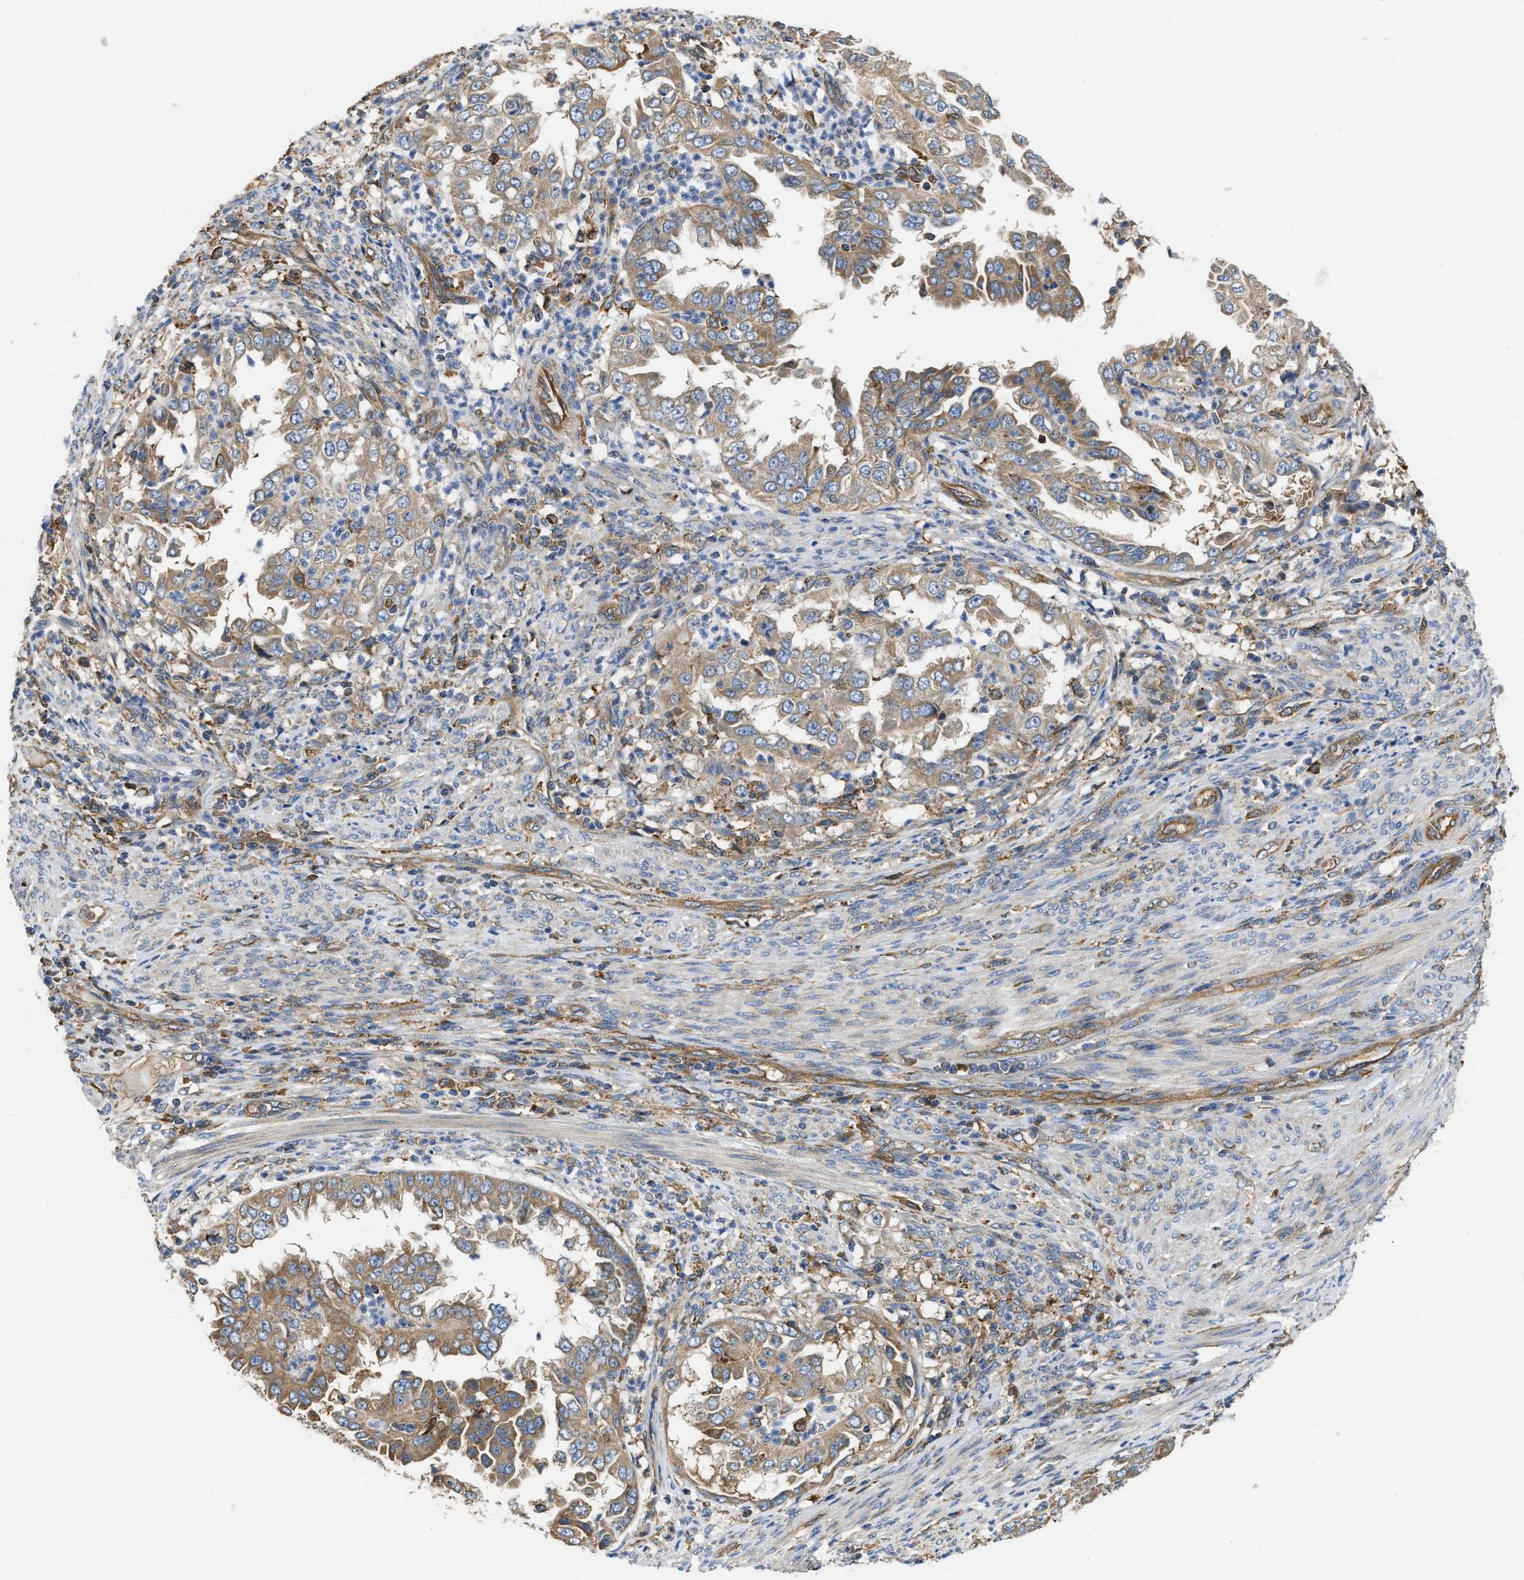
{"staining": {"intensity": "weak", "quantity": ">75%", "location": "cytoplasmic/membranous"}, "tissue": "endometrial cancer", "cell_type": "Tumor cells", "image_type": "cancer", "snomed": [{"axis": "morphology", "description": "Adenocarcinoma, NOS"}, {"axis": "topography", "description": "Endometrium"}], "caption": "Protein staining reveals weak cytoplasmic/membranous expression in approximately >75% of tumor cells in endometrial adenocarcinoma. (brown staining indicates protein expression, while blue staining denotes nuclei).", "gene": "FLNB", "patient": {"sex": "female", "age": 85}}